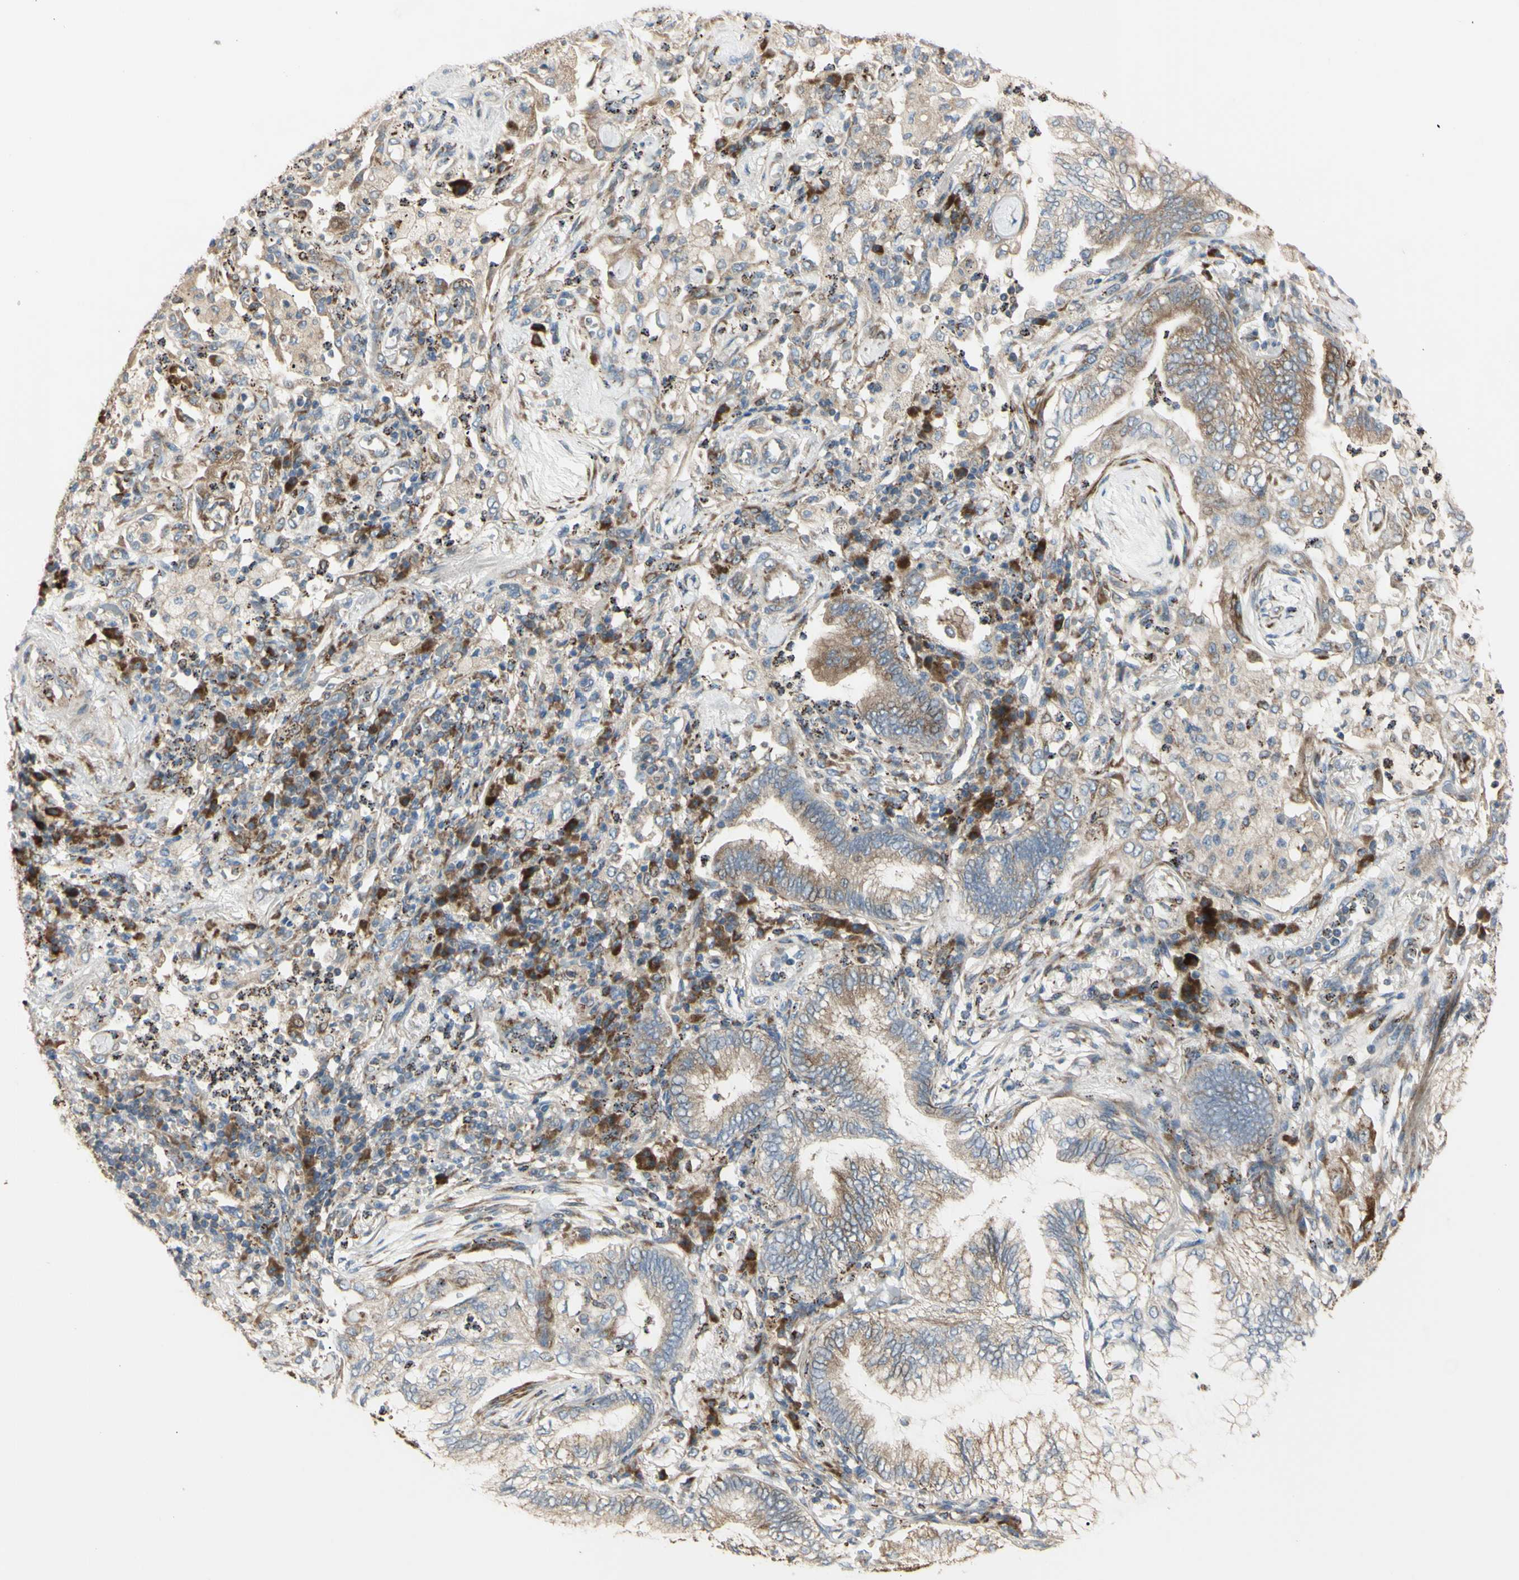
{"staining": {"intensity": "moderate", "quantity": "25%-75%", "location": "cytoplasmic/membranous"}, "tissue": "lung cancer", "cell_type": "Tumor cells", "image_type": "cancer", "snomed": [{"axis": "morphology", "description": "Normal tissue, NOS"}, {"axis": "morphology", "description": "Adenocarcinoma, NOS"}, {"axis": "topography", "description": "Bronchus"}, {"axis": "topography", "description": "Lung"}], "caption": "Lung cancer stained for a protein shows moderate cytoplasmic/membranous positivity in tumor cells. The staining was performed using DAB to visualize the protein expression in brown, while the nuclei were stained in blue with hematoxylin (Magnification: 20x).", "gene": "EIF5A", "patient": {"sex": "female", "age": 70}}